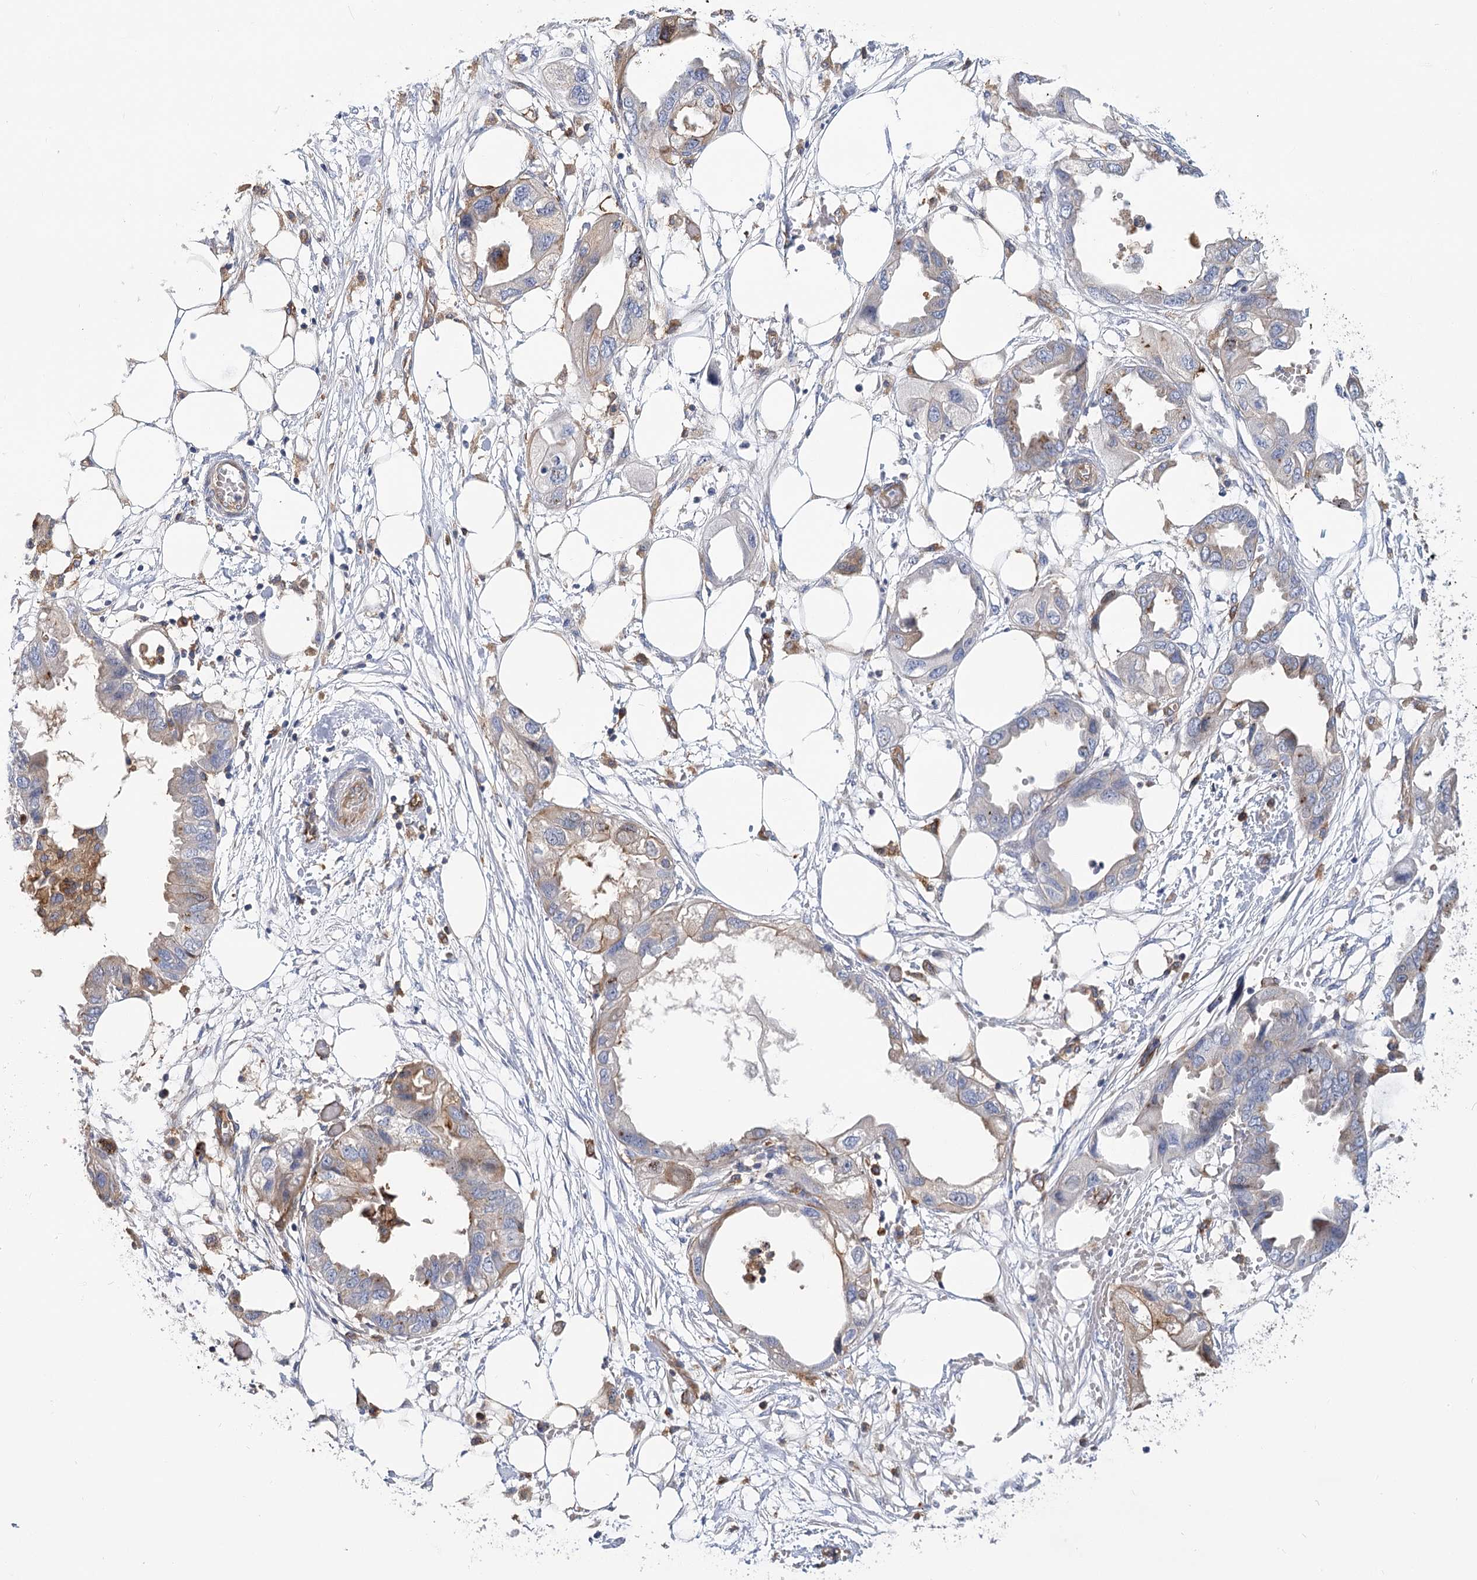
{"staining": {"intensity": "weak", "quantity": "<25%", "location": "cytoplasmic/membranous"}, "tissue": "endometrial cancer", "cell_type": "Tumor cells", "image_type": "cancer", "snomed": [{"axis": "morphology", "description": "Adenocarcinoma, NOS"}, {"axis": "morphology", "description": "Adenocarcinoma, metastatic, NOS"}, {"axis": "topography", "description": "Adipose tissue"}, {"axis": "topography", "description": "Endometrium"}], "caption": "Endometrial cancer (adenocarcinoma) was stained to show a protein in brown. There is no significant positivity in tumor cells.", "gene": "GUSB", "patient": {"sex": "female", "age": 67}}